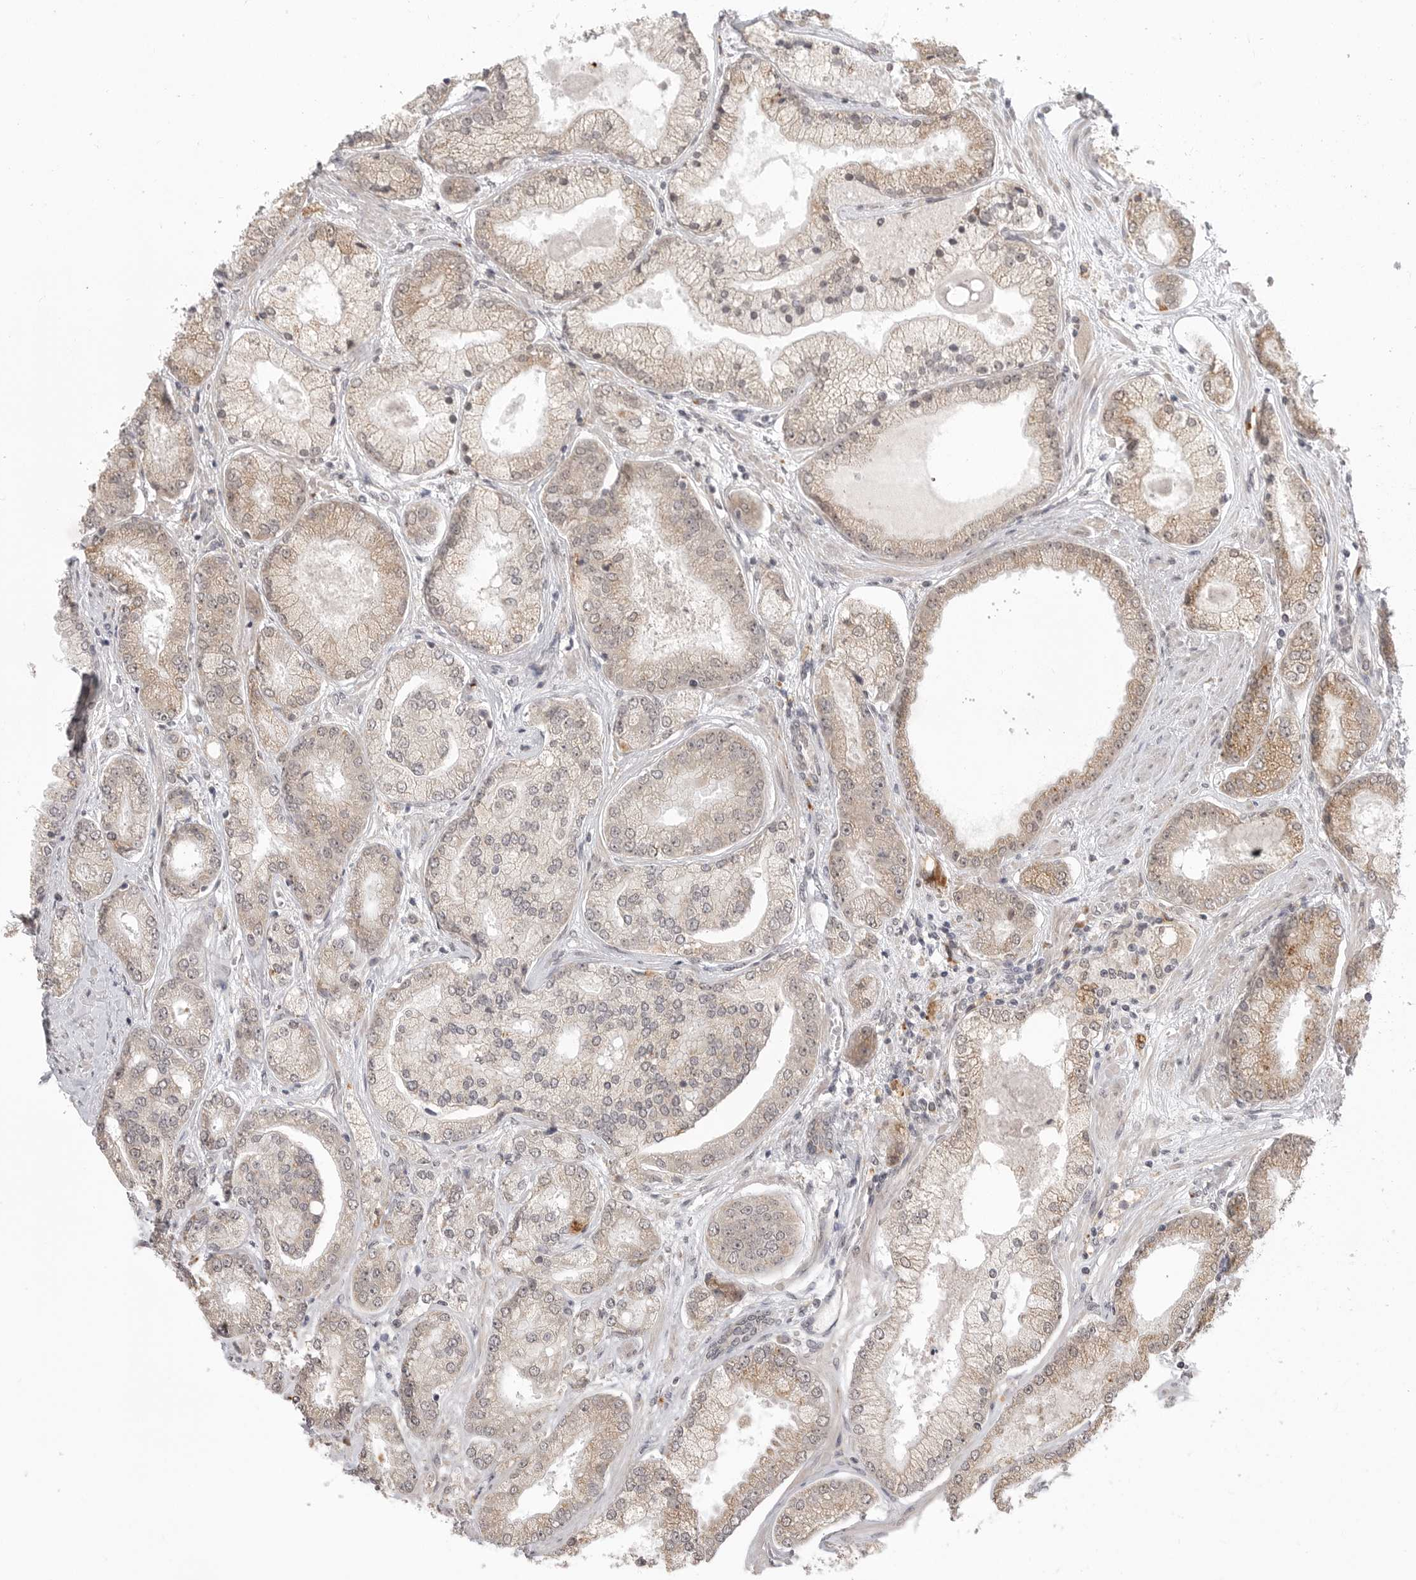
{"staining": {"intensity": "weak", "quantity": "25%-75%", "location": "cytoplasmic/membranous"}, "tissue": "prostate cancer", "cell_type": "Tumor cells", "image_type": "cancer", "snomed": [{"axis": "morphology", "description": "Adenocarcinoma, High grade"}, {"axis": "topography", "description": "Prostate"}], "caption": "Protein staining of prostate high-grade adenocarcinoma tissue exhibits weak cytoplasmic/membranous staining in about 25%-75% of tumor cells.", "gene": "KALRN", "patient": {"sex": "male", "age": 58}}